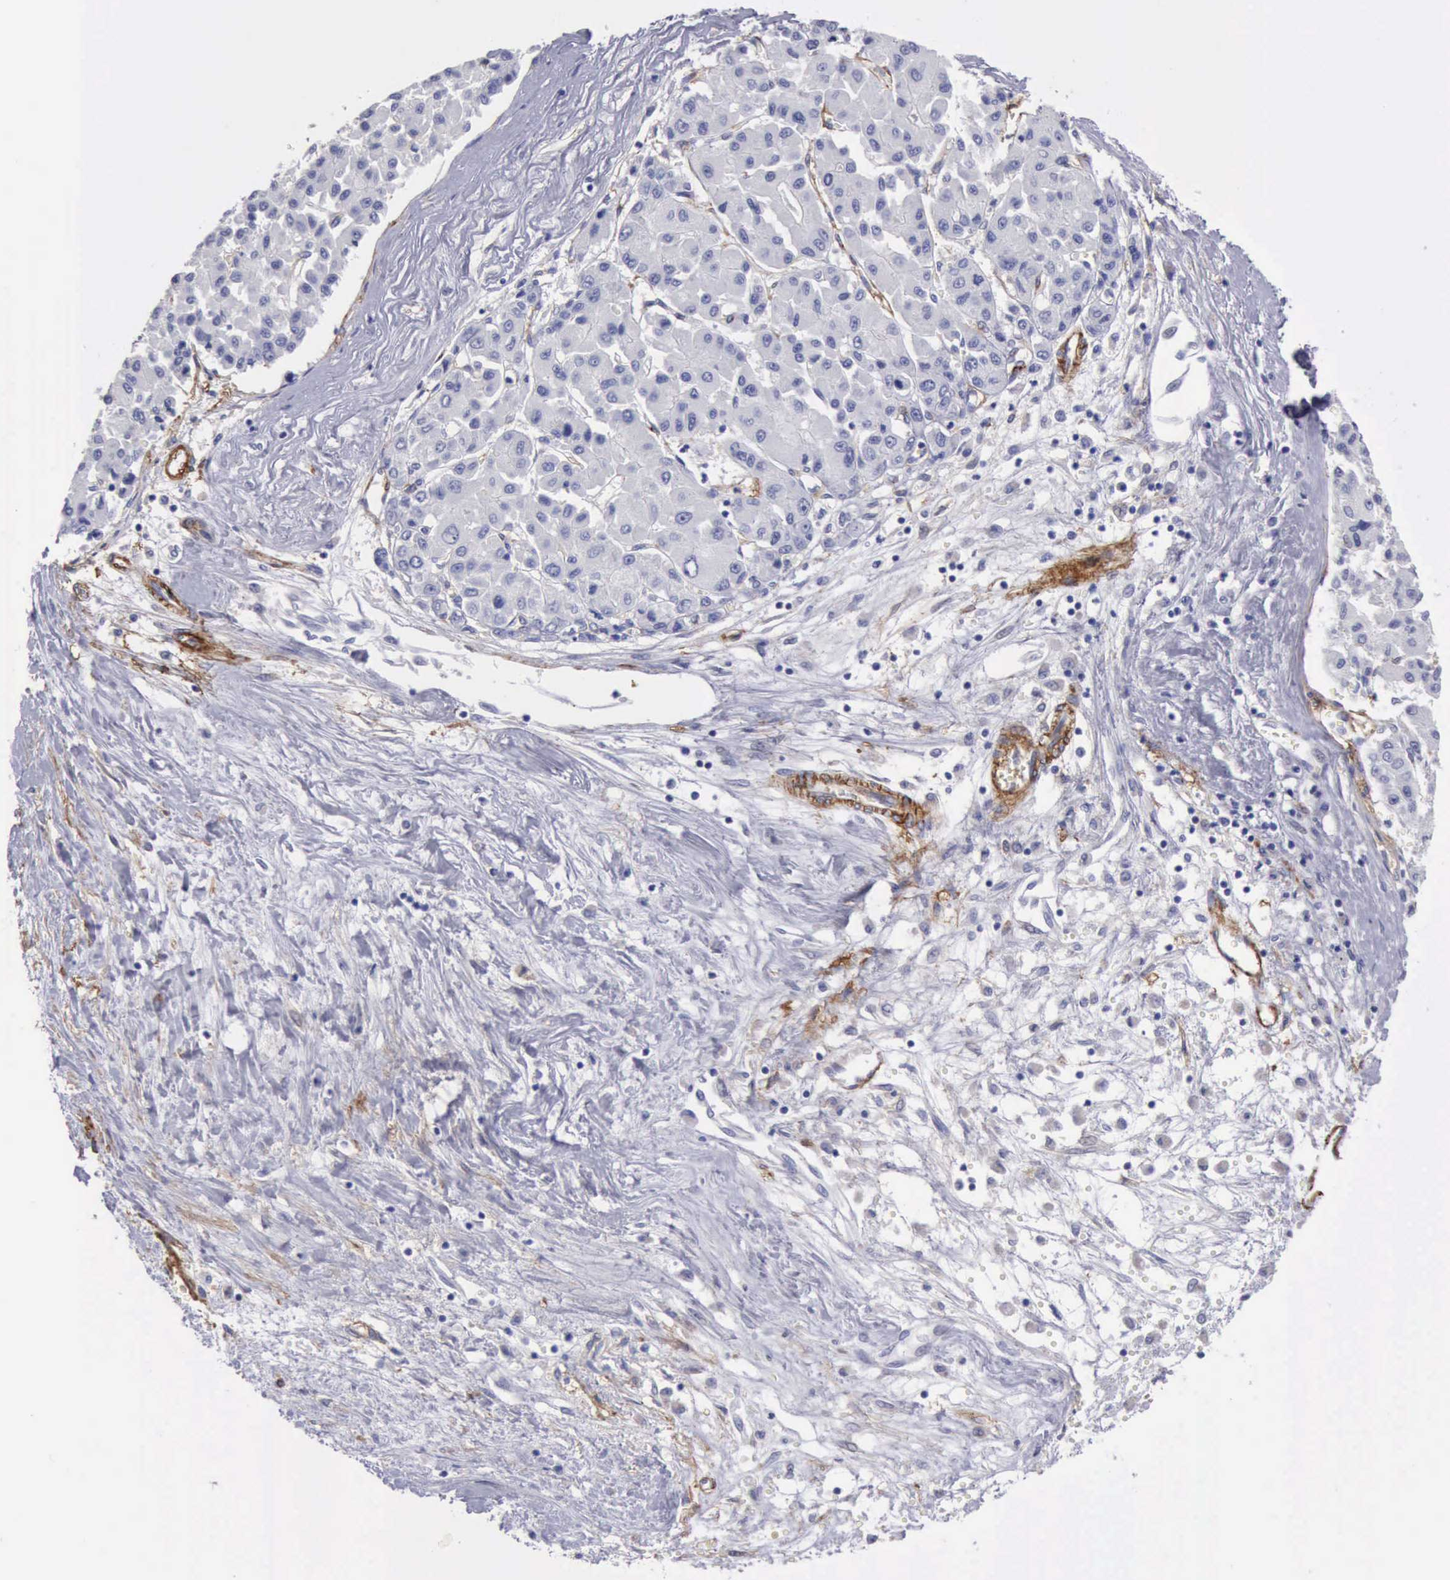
{"staining": {"intensity": "negative", "quantity": "none", "location": "none"}, "tissue": "liver cancer", "cell_type": "Tumor cells", "image_type": "cancer", "snomed": [{"axis": "morphology", "description": "Carcinoma, Hepatocellular, NOS"}, {"axis": "topography", "description": "Liver"}], "caption": "Immunohistochemistry photomicrograph of neoplastic tissue: hepatocellular carcinoma (liver) stained with DAB reveals no significant protein staining in tumor cells.", "gene": "AOC3", "patient": {"sex": "male", "age": 64}}